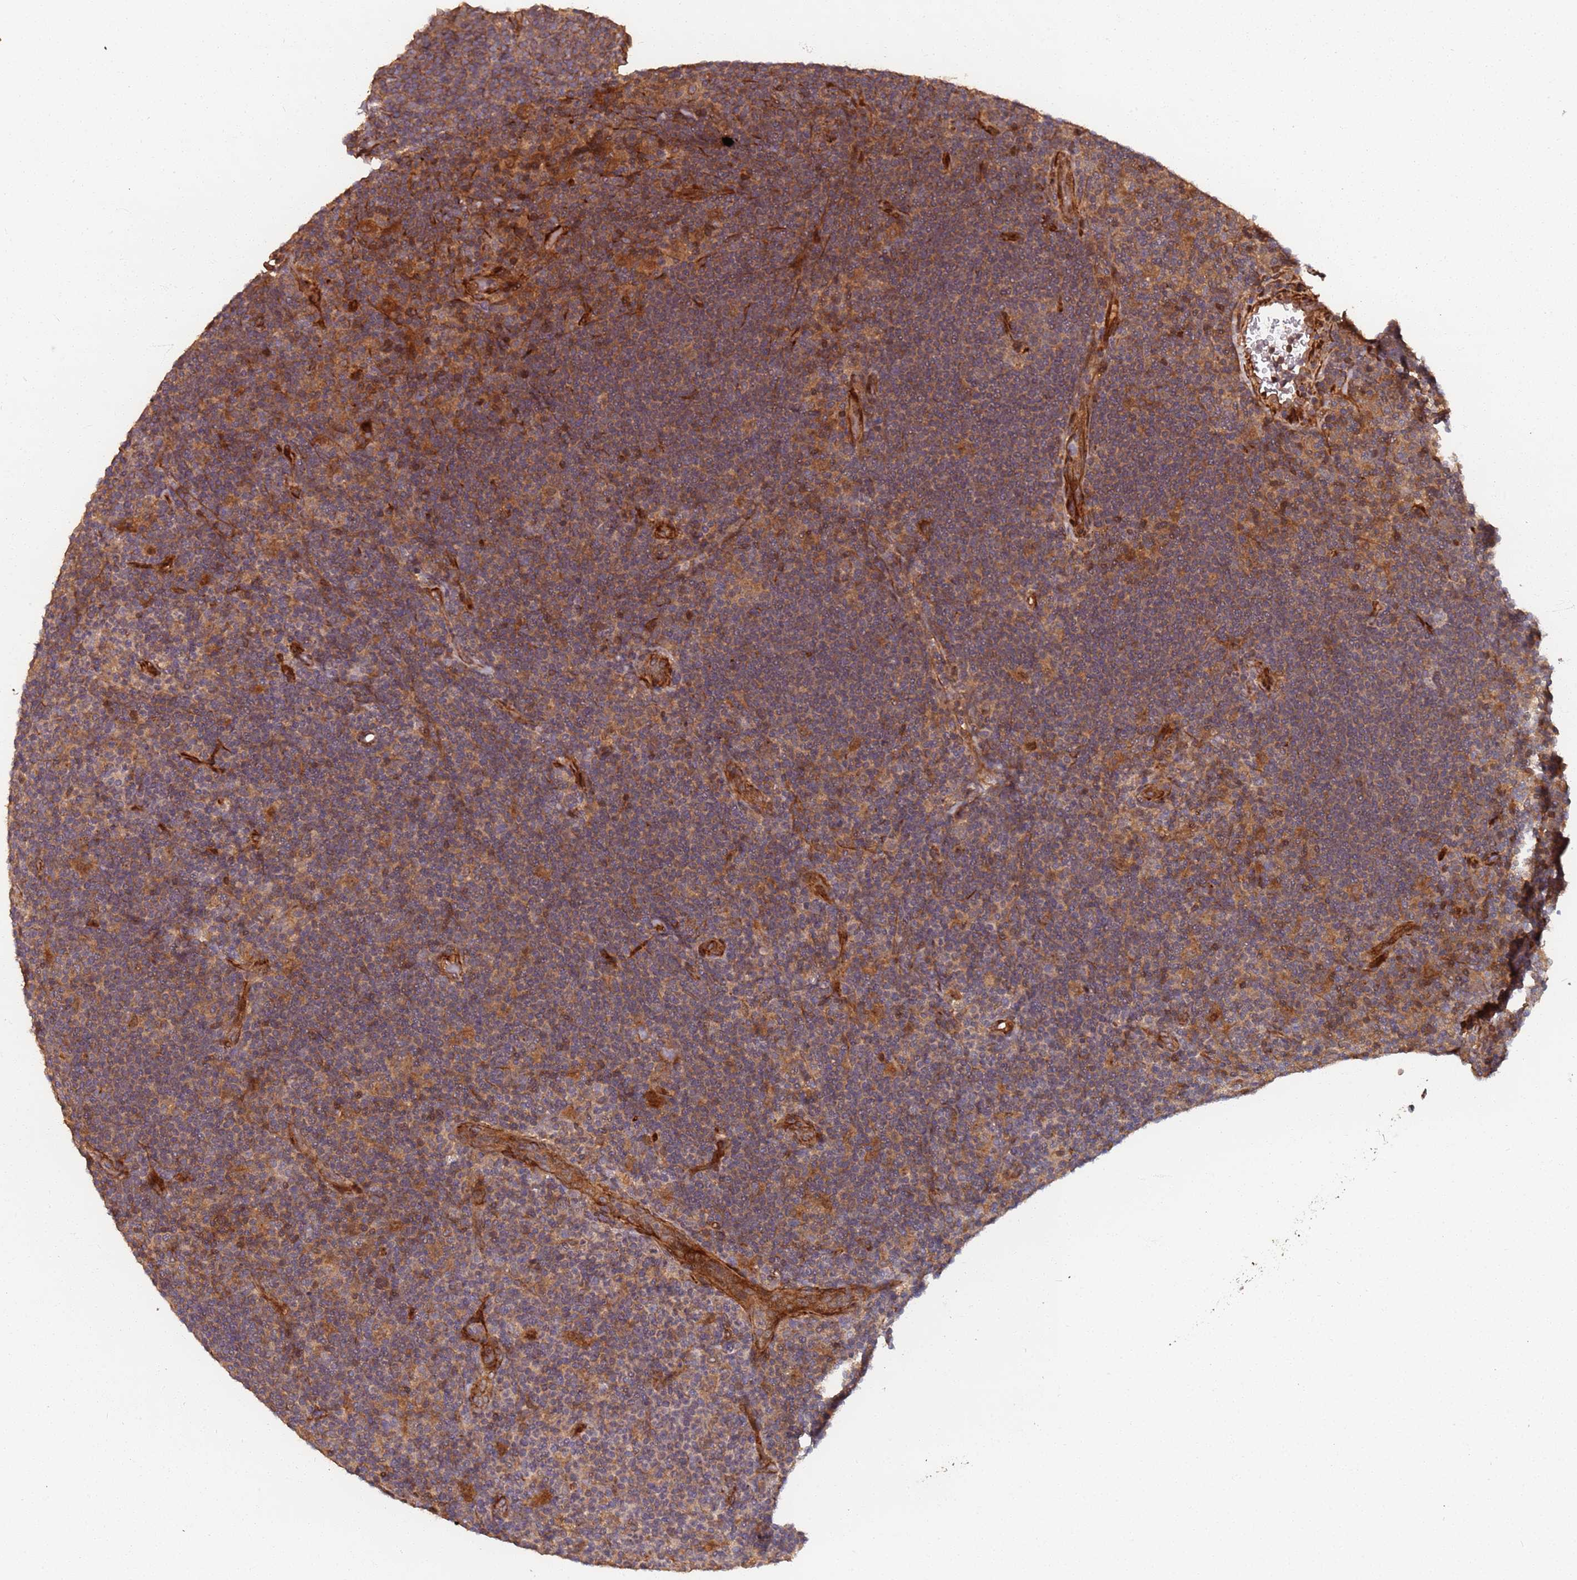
{"staining": {"intensity": "negative", "quantity": "none", "location": "none"}, "tissue": "lymphoma", "cell_type": "Tumor cells", "image_type": "cancer", "snomed": [{"axis": "morphology", "description": "Hodgkin's disease, NOS"}, {"axis": "topography", "description": "Lymph node"}], "caption": "This is an IHC image of lymphoma. There is no staining in tumor cells.", "gene": "SDCCAG8", "patient": {"sex": "female", "age": 57}}